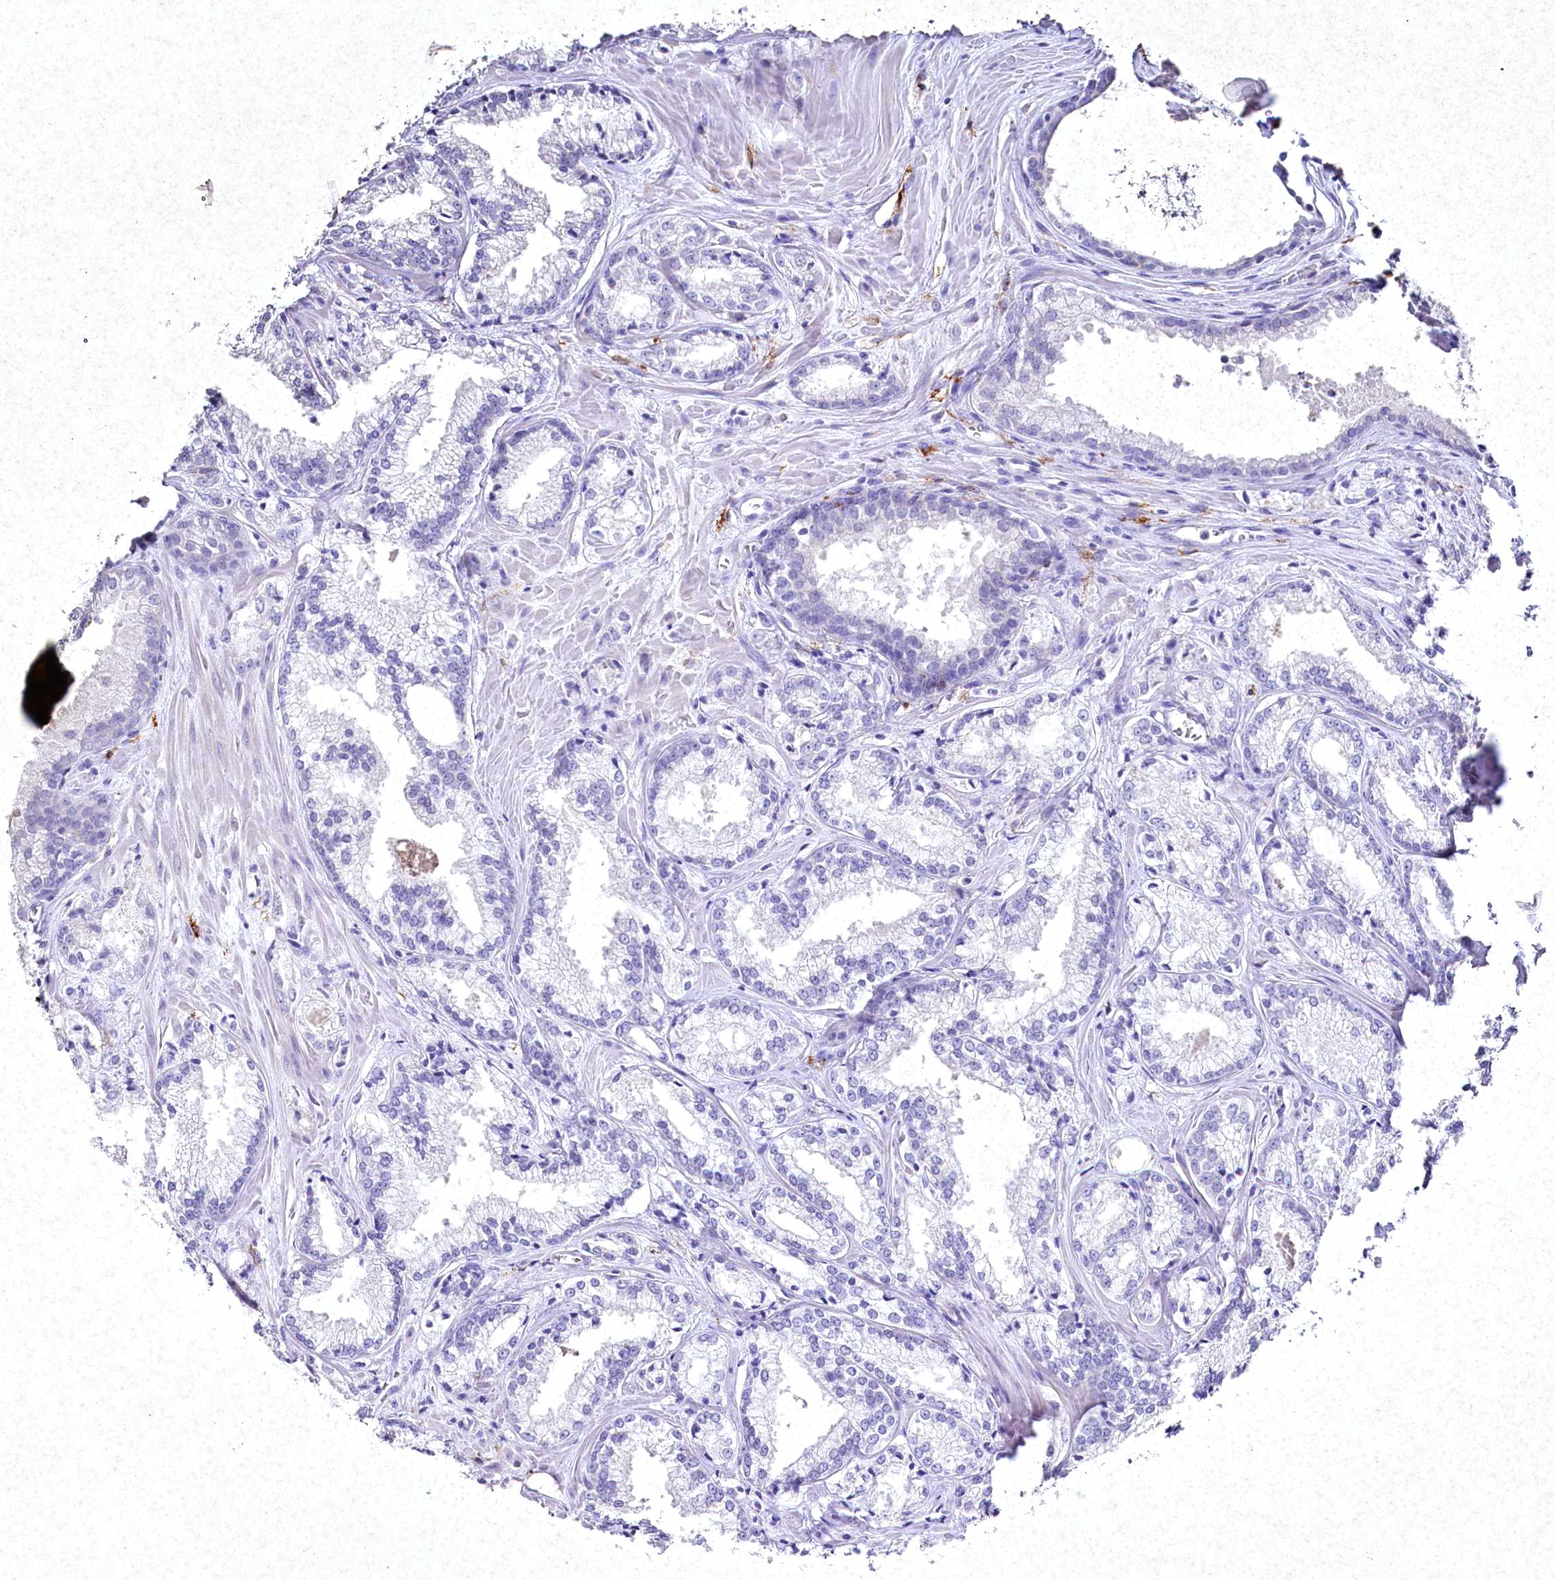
{"staining": {"intensity": "negative", "quantity": "none", "location": "none"}, "tissue": "prostate cancer", "cell_type": "Tumor cells", "image_type": "cancer", "snomed": [{"axis": "morphology", "description": "Adenocarcinoma, Low grade"}, {"axis": "topography", "description": "Prostate"}], "caption": "This is an immunohistochemistry (IHC) photomicrograph of human prostate cancer. There is no expression in tumor cells.", "gene": "CLEC4M", "patient": {"sex": "male", "age": 47}}